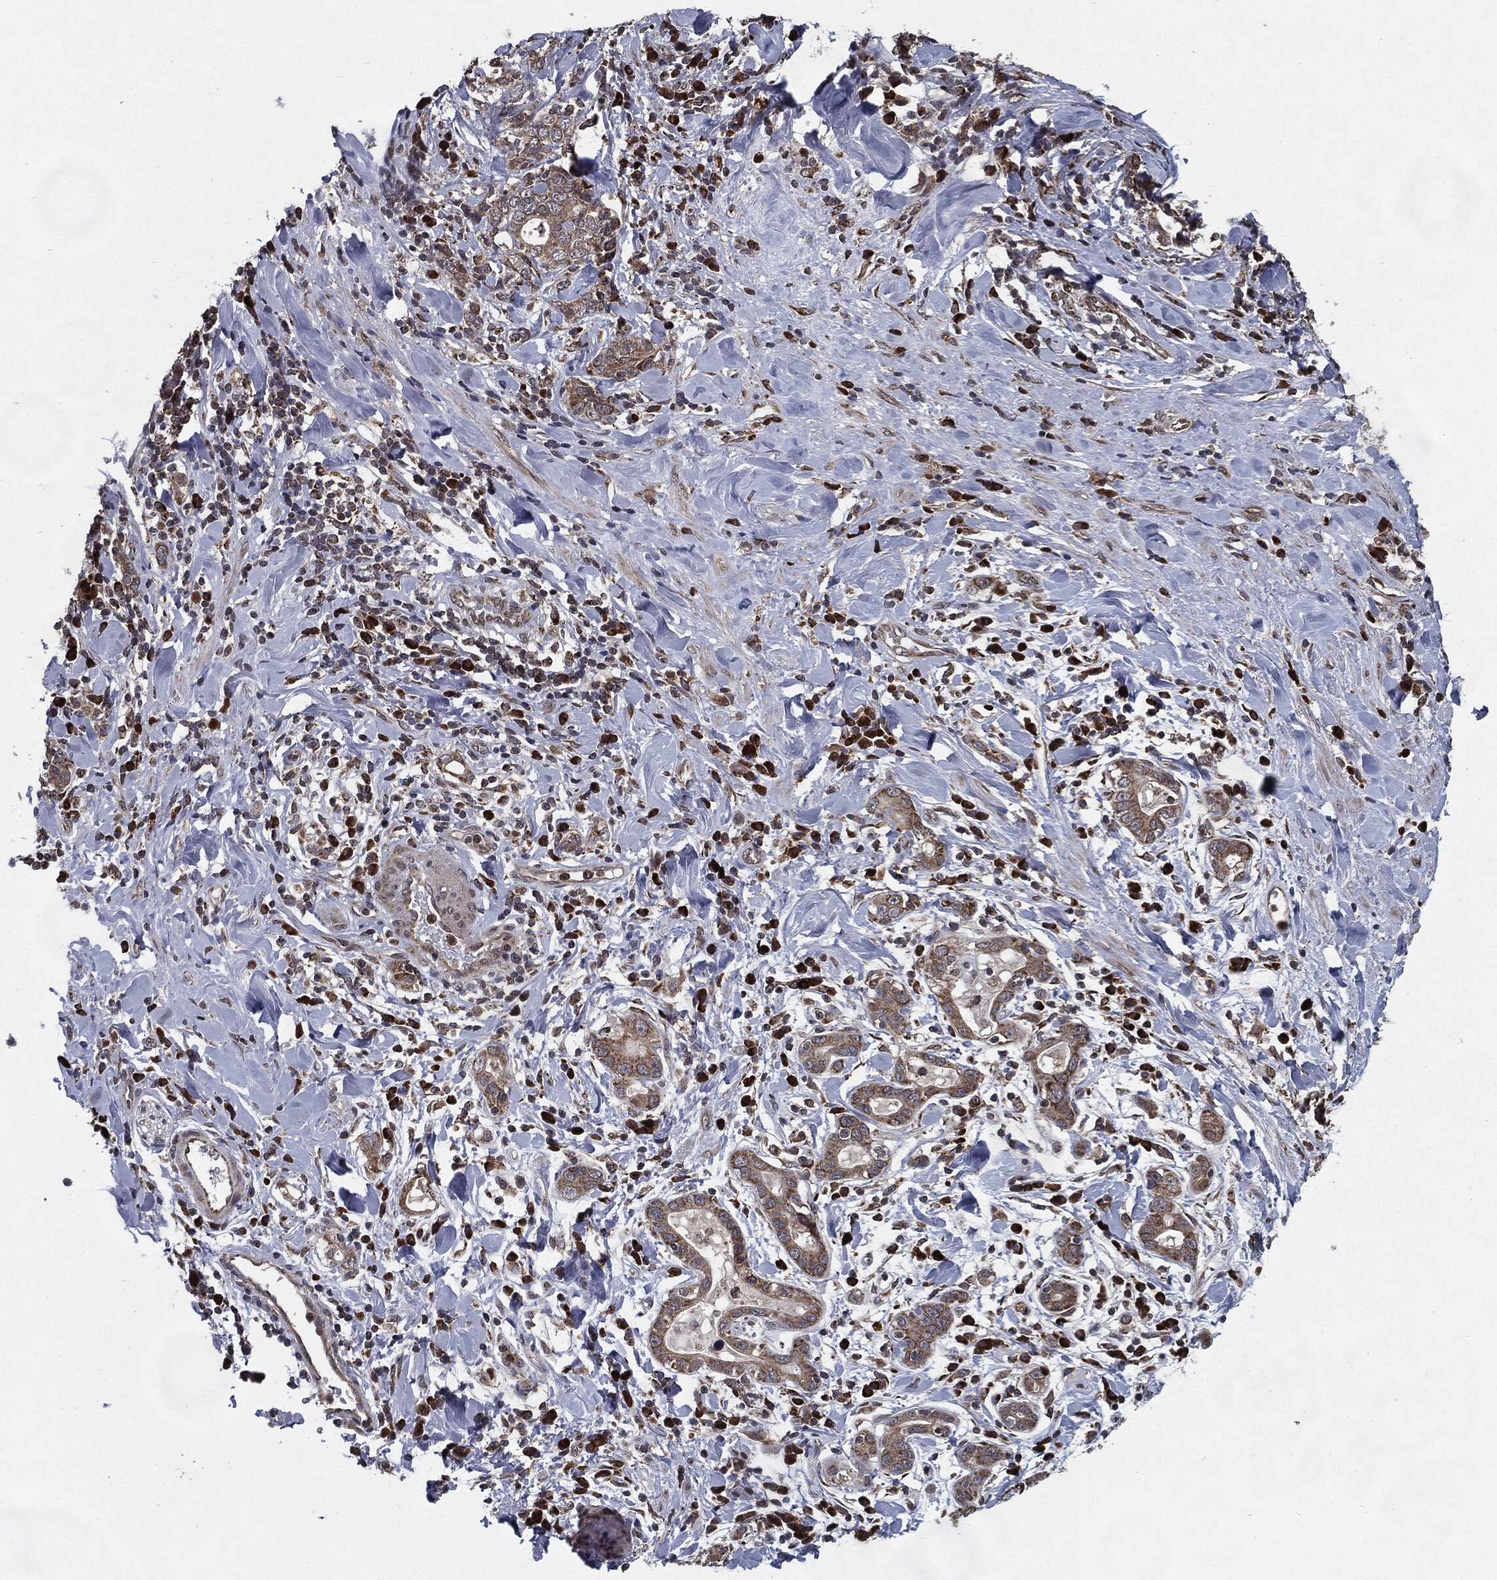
{"staining": {"intensity": "moderate", "quantity": "25%-75%", "location": "cytoplasmic/membranous"}, "tissue": "stomach cancer", "cell_type": "Tumor cells", "image_type": "cancer", "snomed": [{"axis": "morphology", "description": "Adenocarcinoma, NOS"}, {"axis": "topography", "description": "Stomach"}], "caption": "There is medium levels of moderate cytoplasmic/membranous positivity in tumor cells of stomach cancer (adenocarcinoma), as demonstrated by immunohistochemical staining (brown color).", "gene": "HDAC5", "patient": {"sex": "male", "age": 79}}